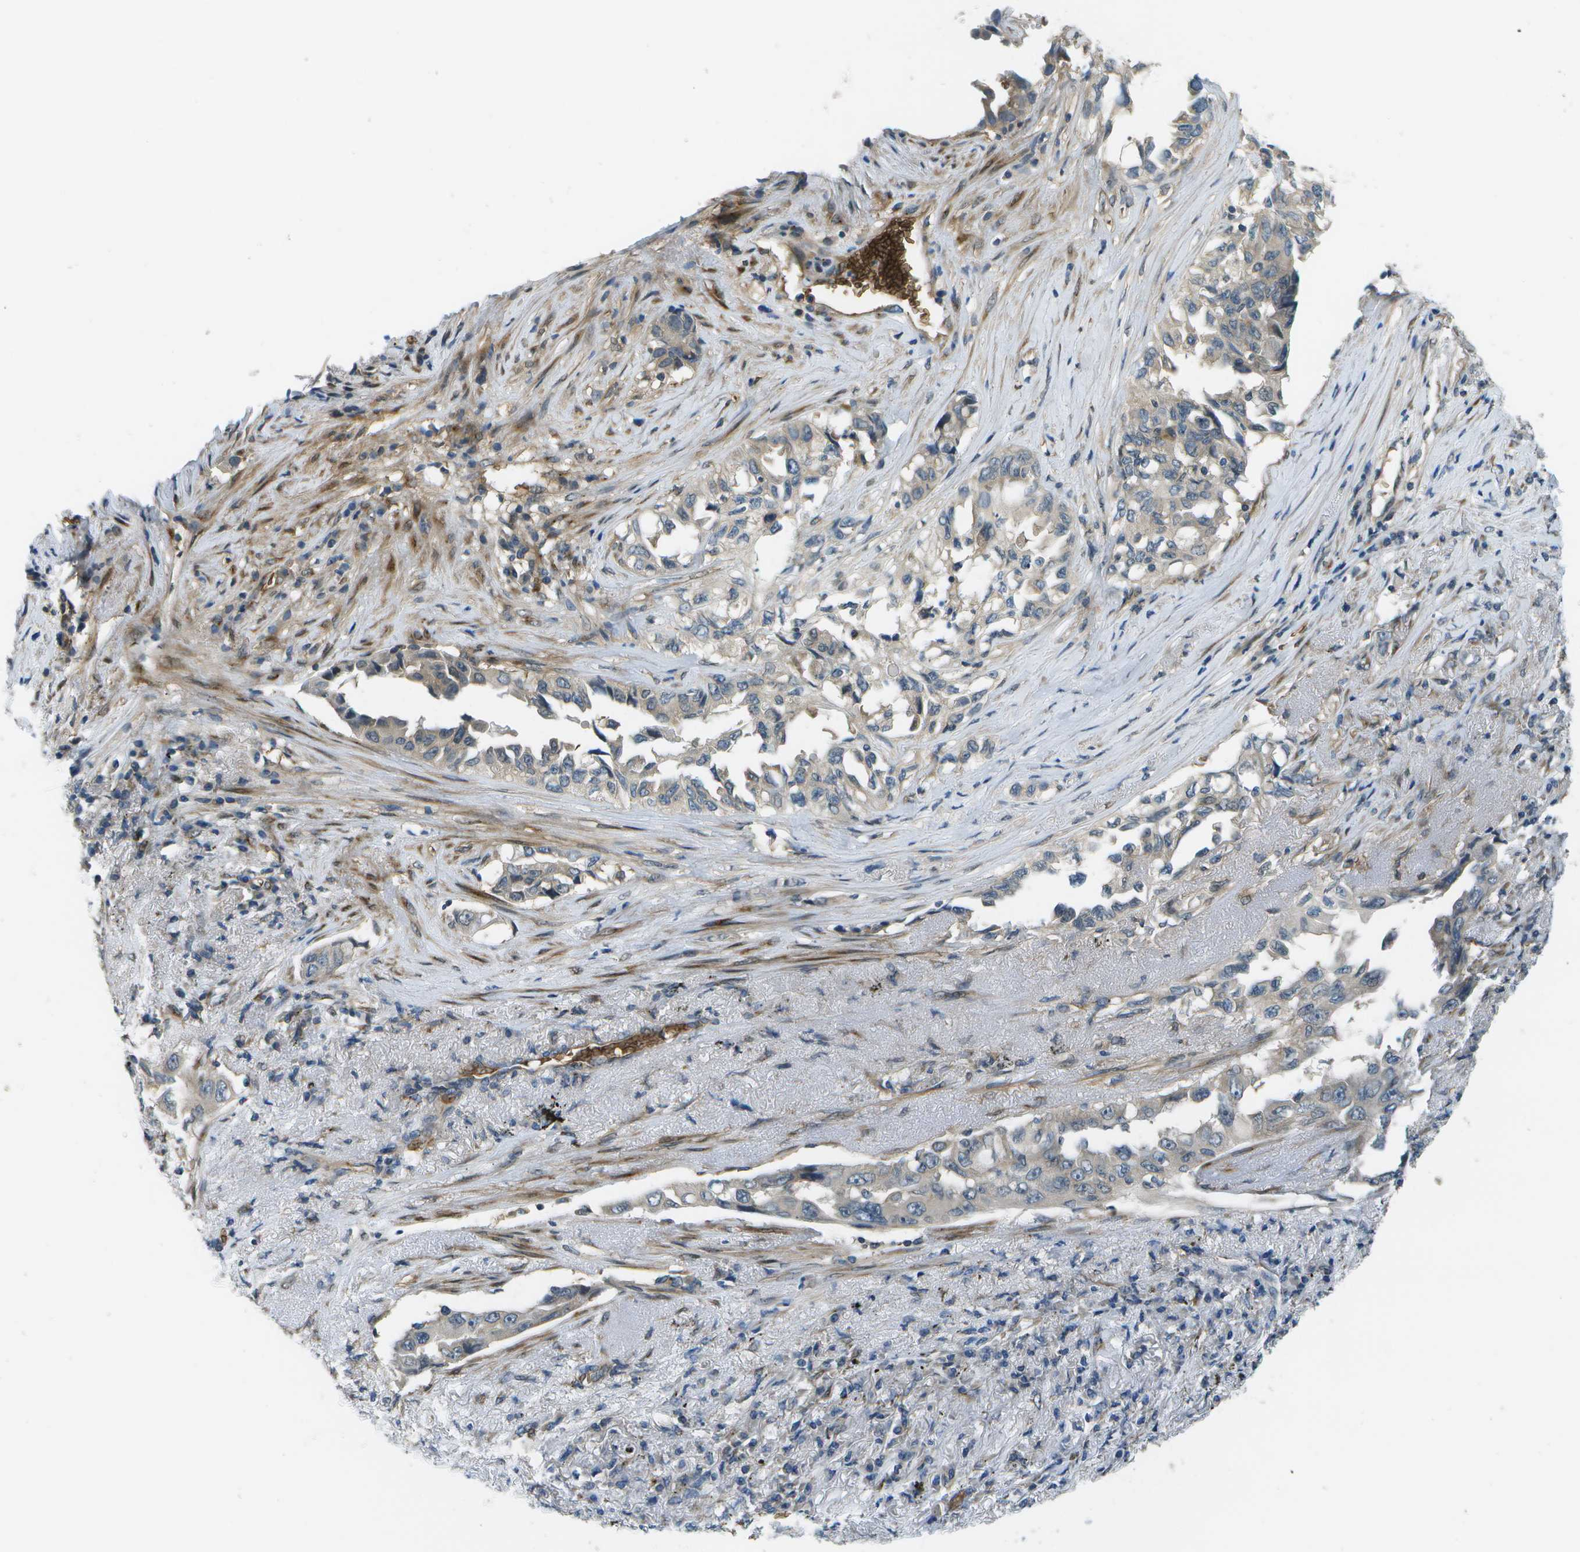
{"staining": {"intensity": "weak", "quantity": "<25%", "location": "cytoplasmic/membranous"}, "tissue": "lung cancer", "cell_type": "Tumor cells", "image_type": "cancer", "snomed": [{"axis": "morphology", "description": "Adenocarcinoma, NOS"}, {"axis": "topography", "description": "Lung"}], "caption": "Human lung cancer (adenocarcinoma) stained for a protein using IHC shows no expression in tumor cells.", "gene": "CTIF", "patient": {"sex": "female", "age": 51}}